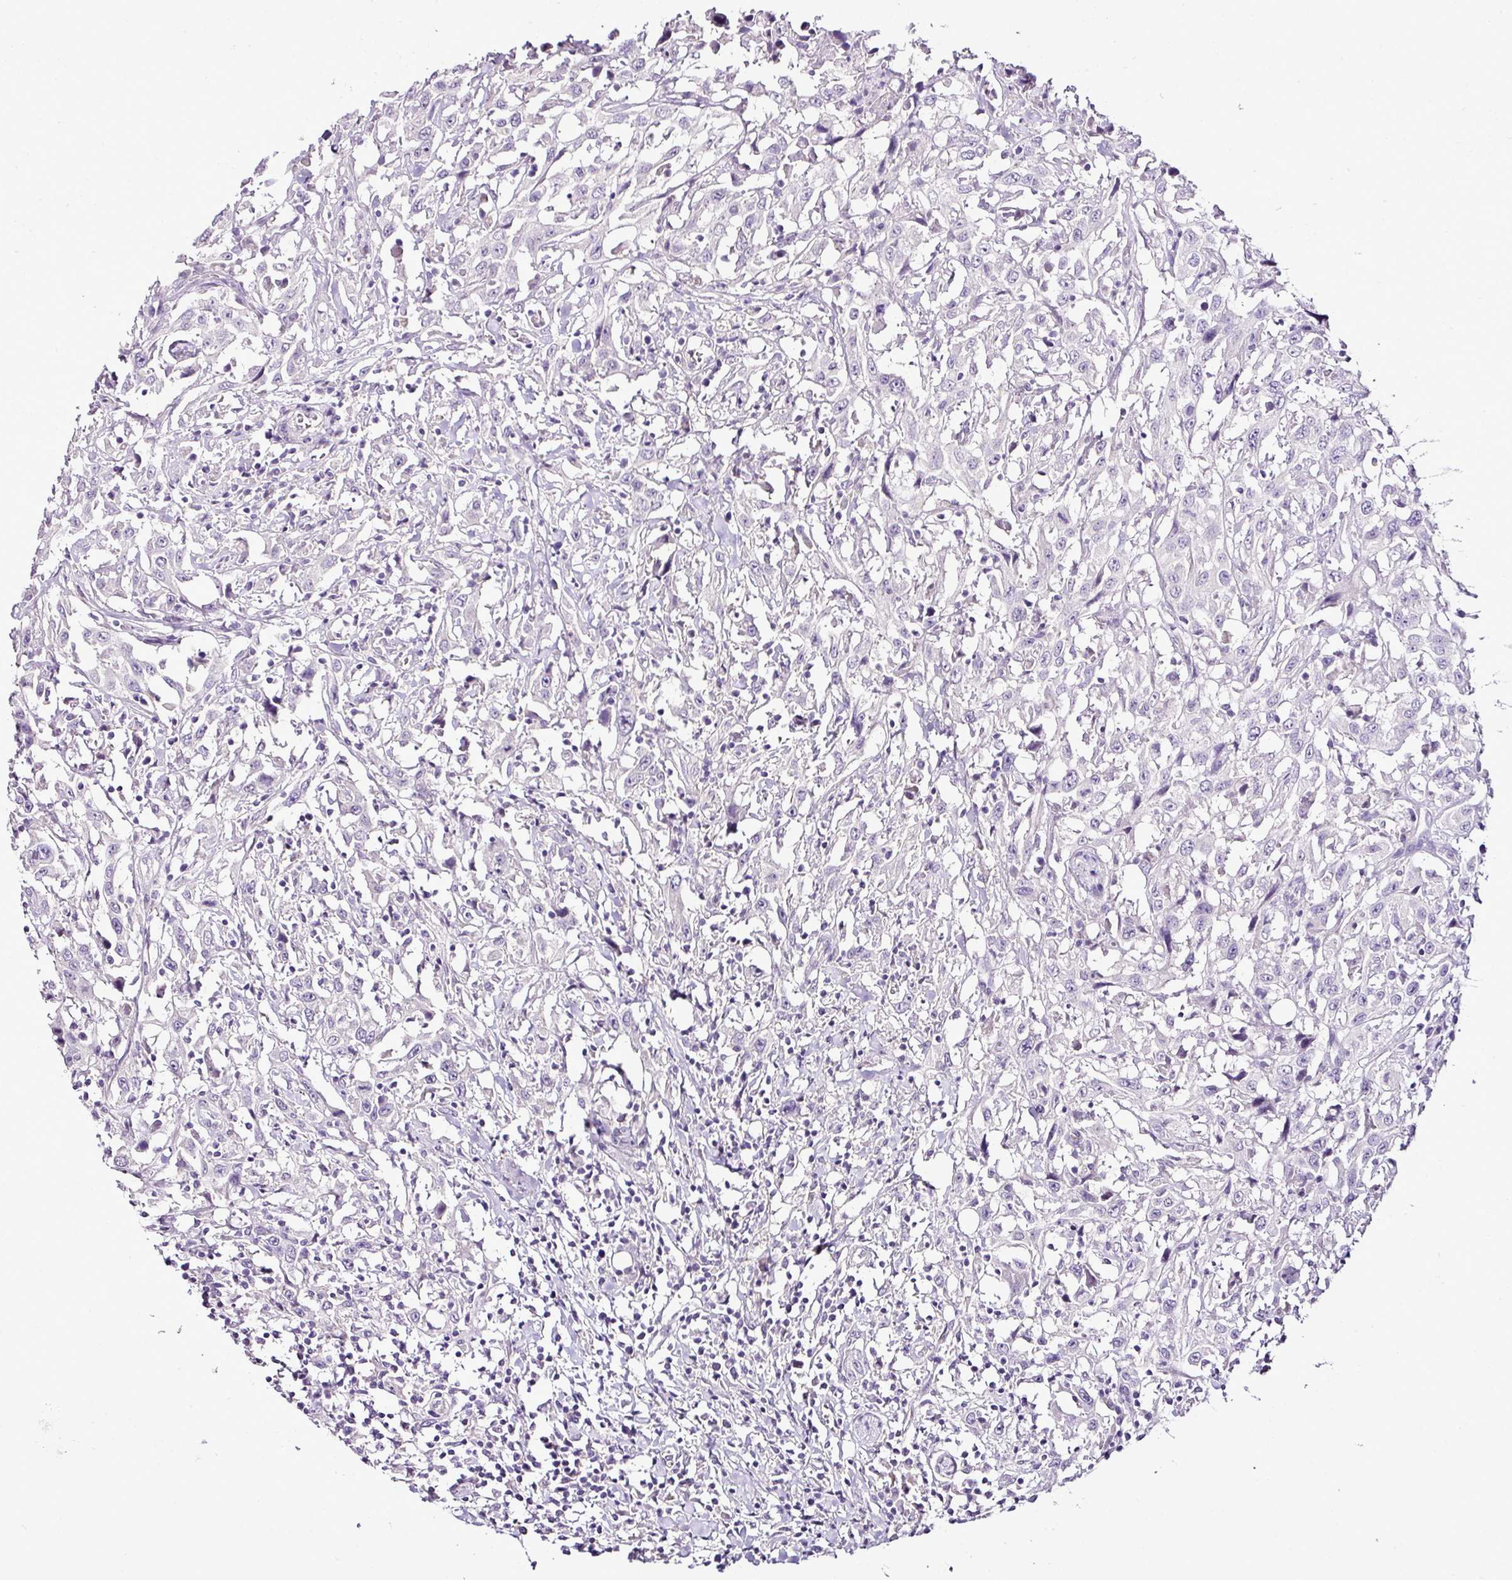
{"staining": {"intensity": "negative", "quantity": "none", "location": "none"}, "tissue": "urothelial cancer", "cell_type": "Tumor cells", "image_type": "cancer", "snomed": [{"axis": "morphology", "description": "Urothelial carcinoma, High grade"}, {"axis": "topography", "description": "Urinary bladder"}], "caption": "Urothelial cancer was stained to show a protein in brown. There is no significant expression in tumor cells. (Immunohistochemistry (ihc), brightfield microscopy, high magnification).", "gene": "ESR1", "patient": {"sex": "male", "age": 61}}